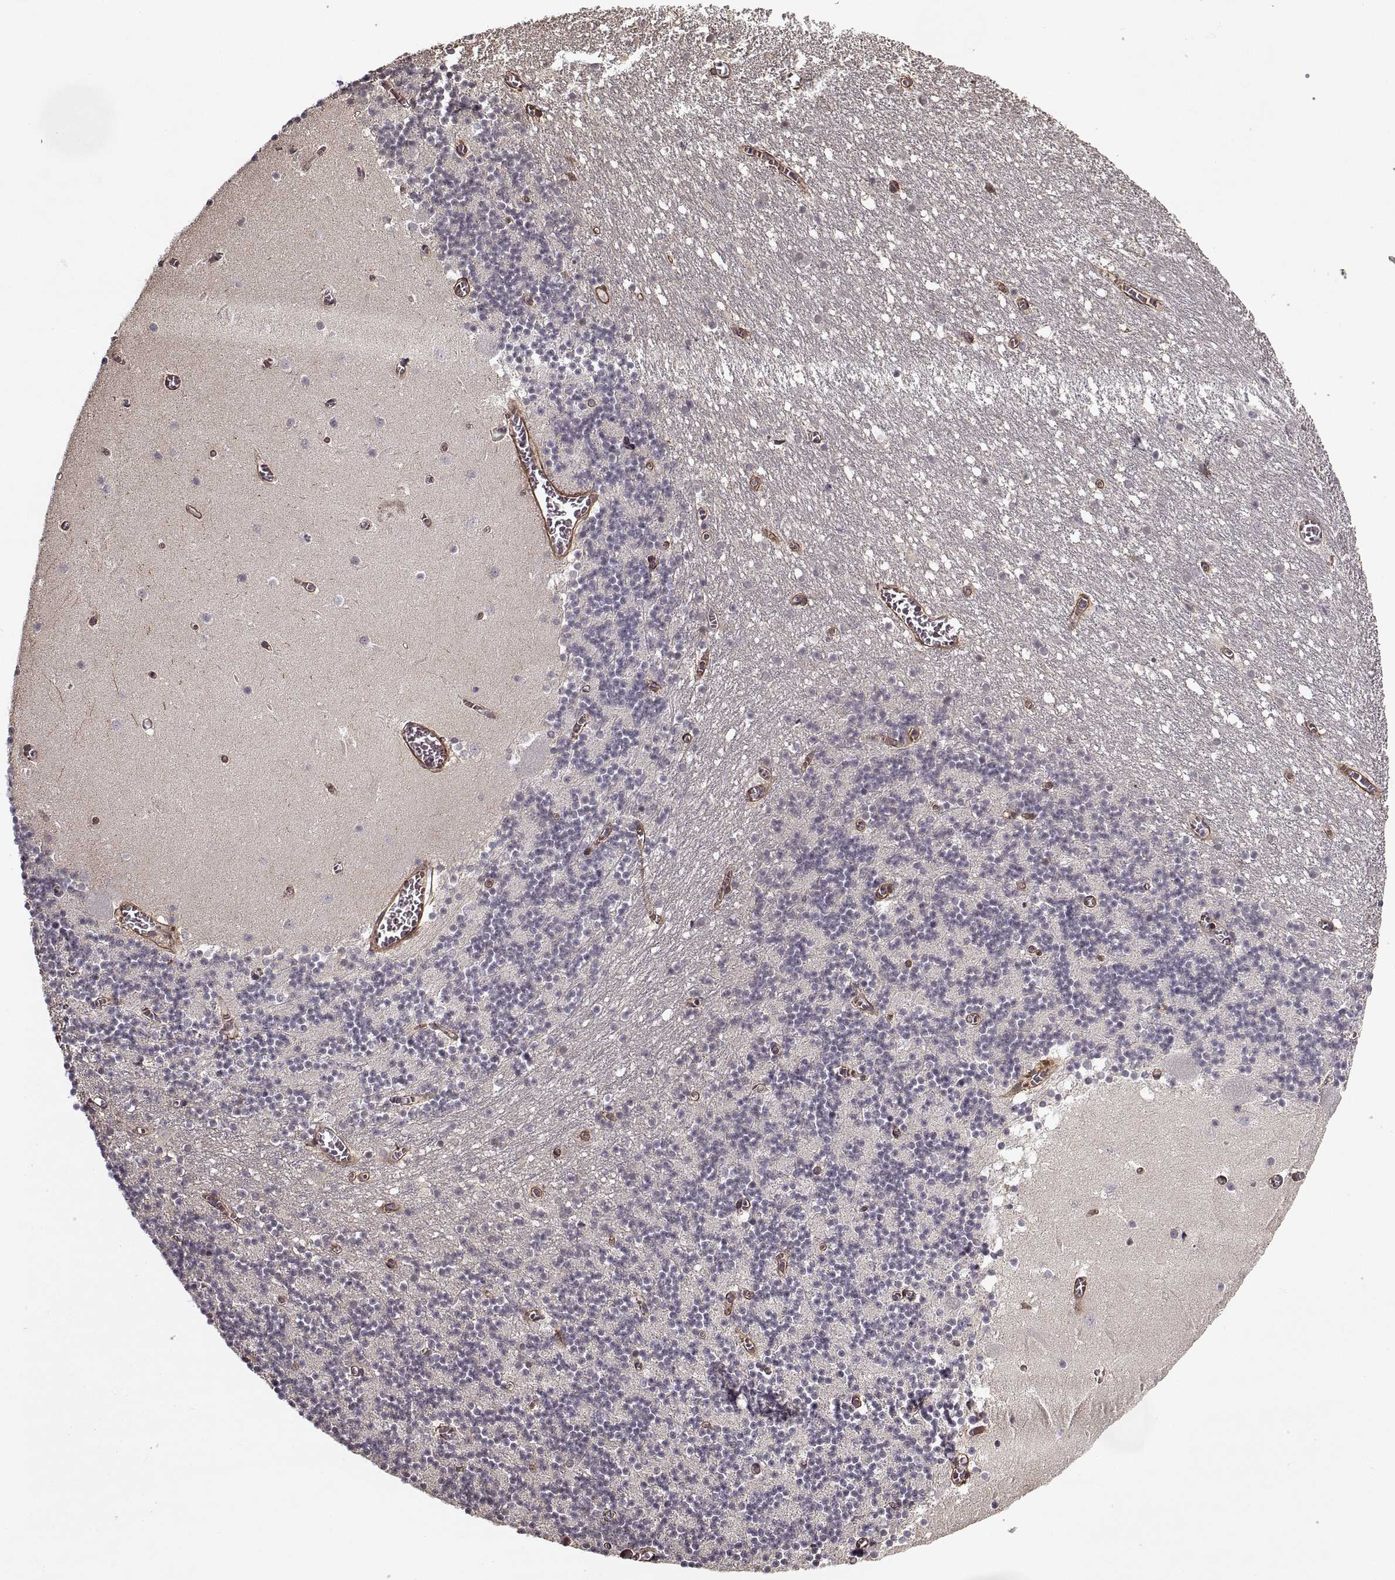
{"staining": {"intensity": "negative", "quantity": "none", "location": "none"}, "tissue": "cerebellum", "cell_type": "Cells in granular layer", "image_type": "normal", "snomed": [{"axis": "morphology", "description": "Normal tissue, NOS"}, {"axis": "topography", "description": "Cerebellum"}], "caption": "Immunohistochemical staining of benign human cerebellum reveals no significant positivity in cells in granular layer.", "gene": "LAMB2", "patient": {"sex": "female", "age": 28}}